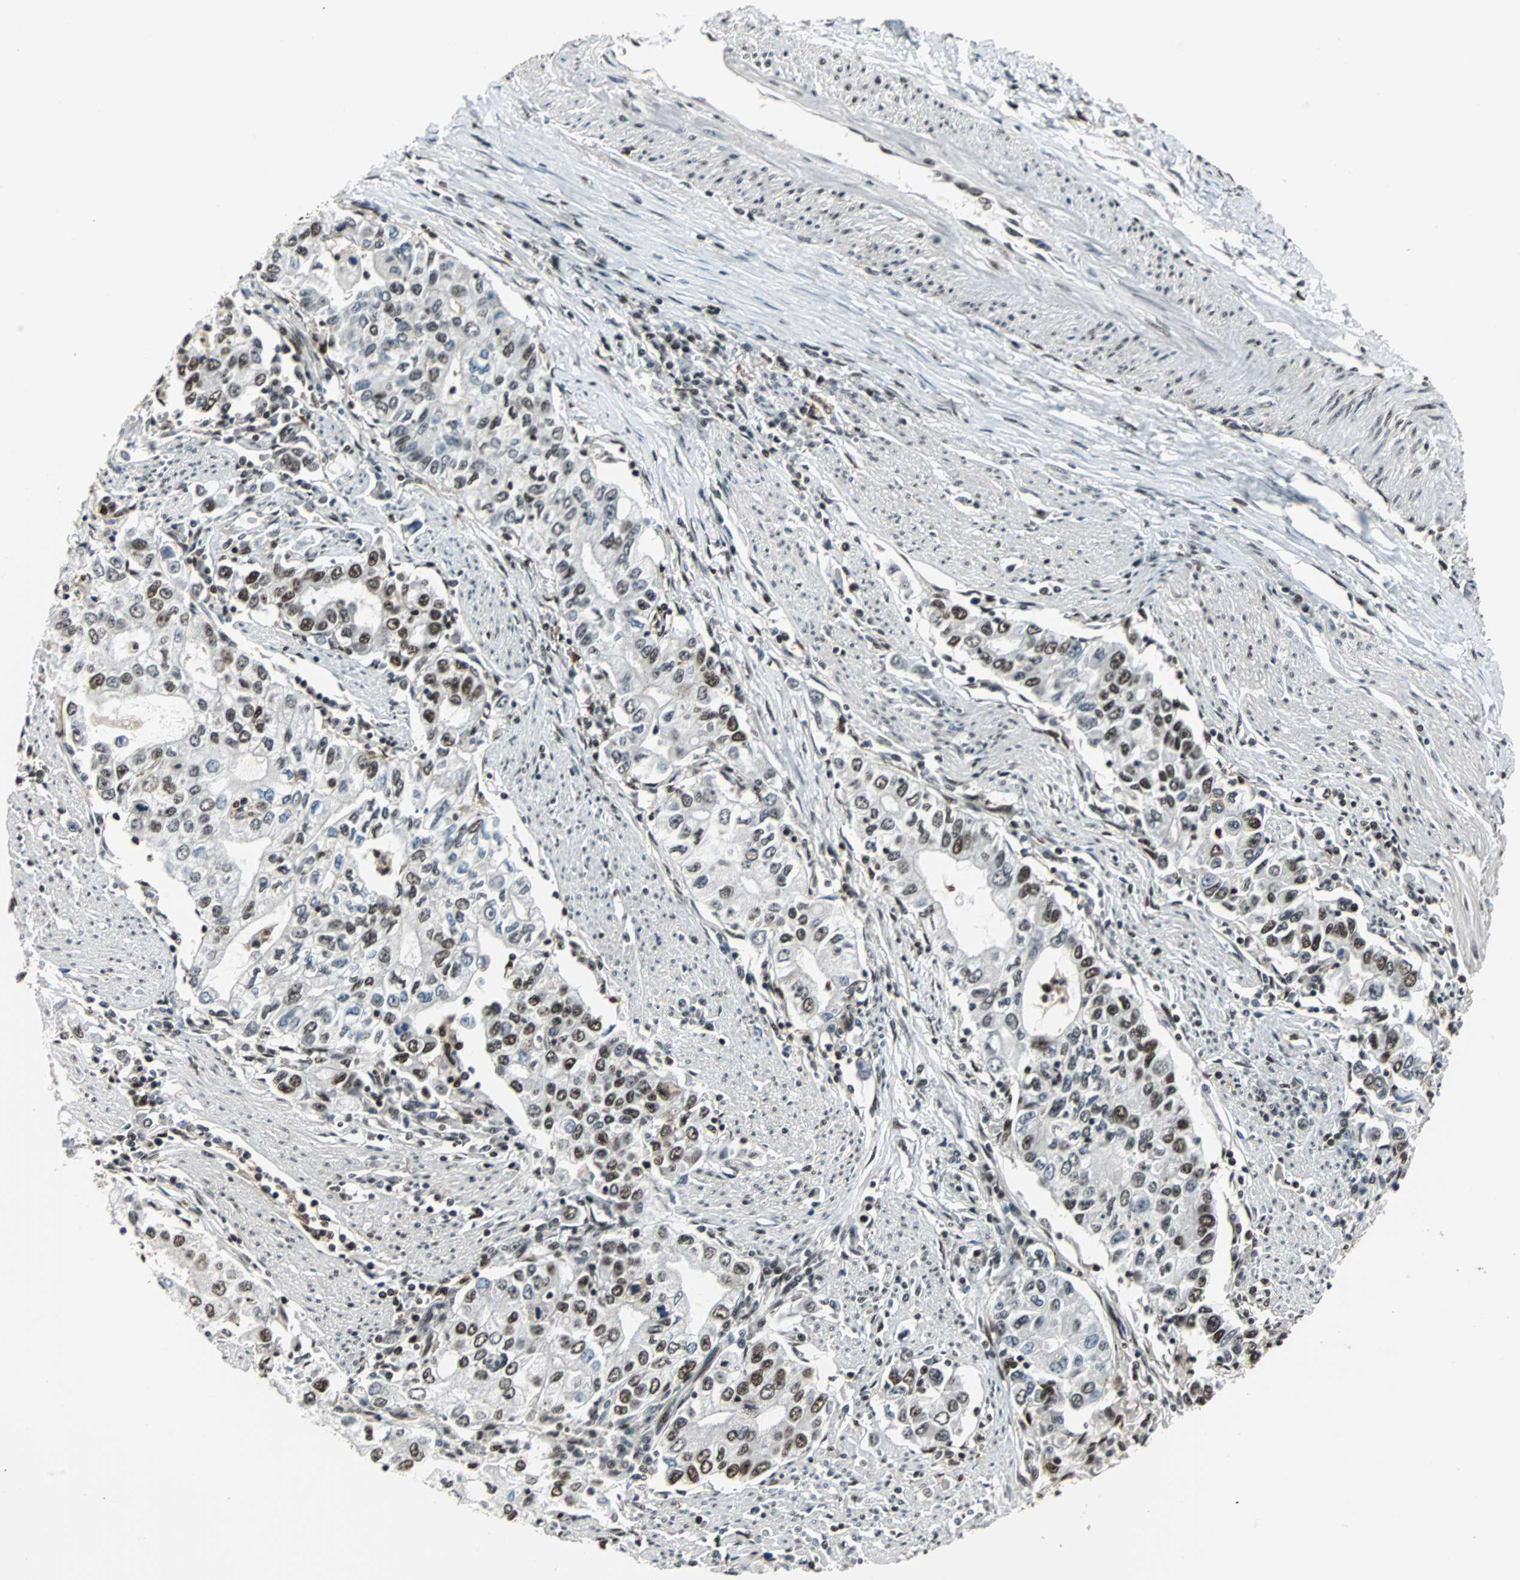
{"staining": {"intensity": "moderate", "quantity": "25%-75%", "location": "nuclear"}, "tissue": "stomach cancer", "cell_type": "Tumor cells", "image_type": "cancer", "snomed": [{"axis": "morphology", "description": "Adenocarcinoma, NOS"}, {"axis": "topography", "description": "Stomach, lower"}], "caption": "The image demonstrates a brown stain indicating the presence of a protein in the nuclear of tumor cells in stomach cancer.", "gene": "XRCC4", "patient": {"sex": "female", "age": 72}}